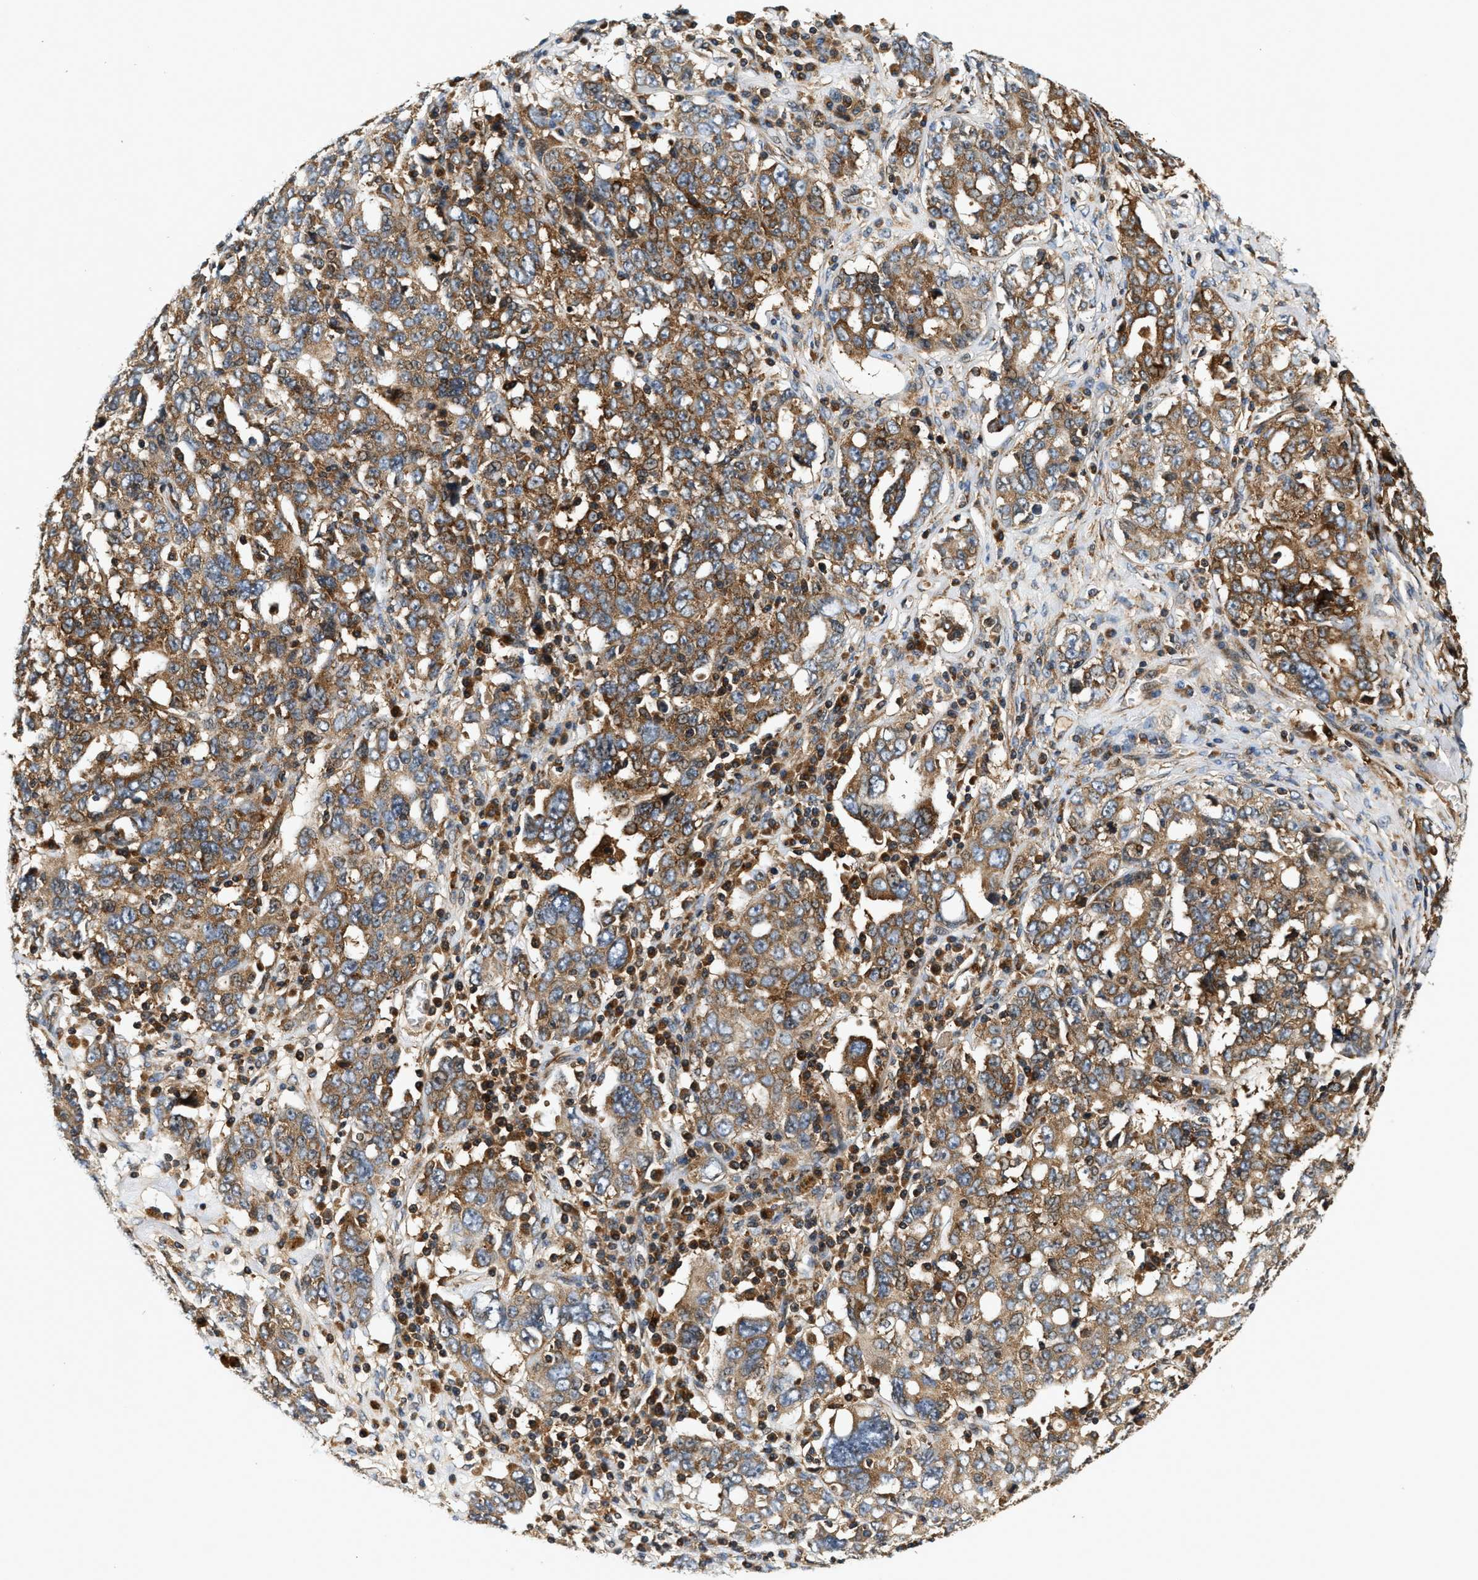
{"staining": {"intensity": "moderate", "quantity": ">75%", "location": "cytoplasmic/membranous"}, "tissue": "ovarian cancer", "cell_type": "Tumor cells", "image_type": "cancer", "snomed": [{"axis": "morphology", "description": "Carcinoma, endometroid"}, {"axis": "topography", "description": "Ovary"}], "caption": "This is a histology image of IHC staining of ovarian cancer (endometroid carcinoma), which shows moderate staining in the cytoplasmic/membranous of tumor cells.", "gene": "SAMD9", "patient": {"sex": "female", "age": 62}}